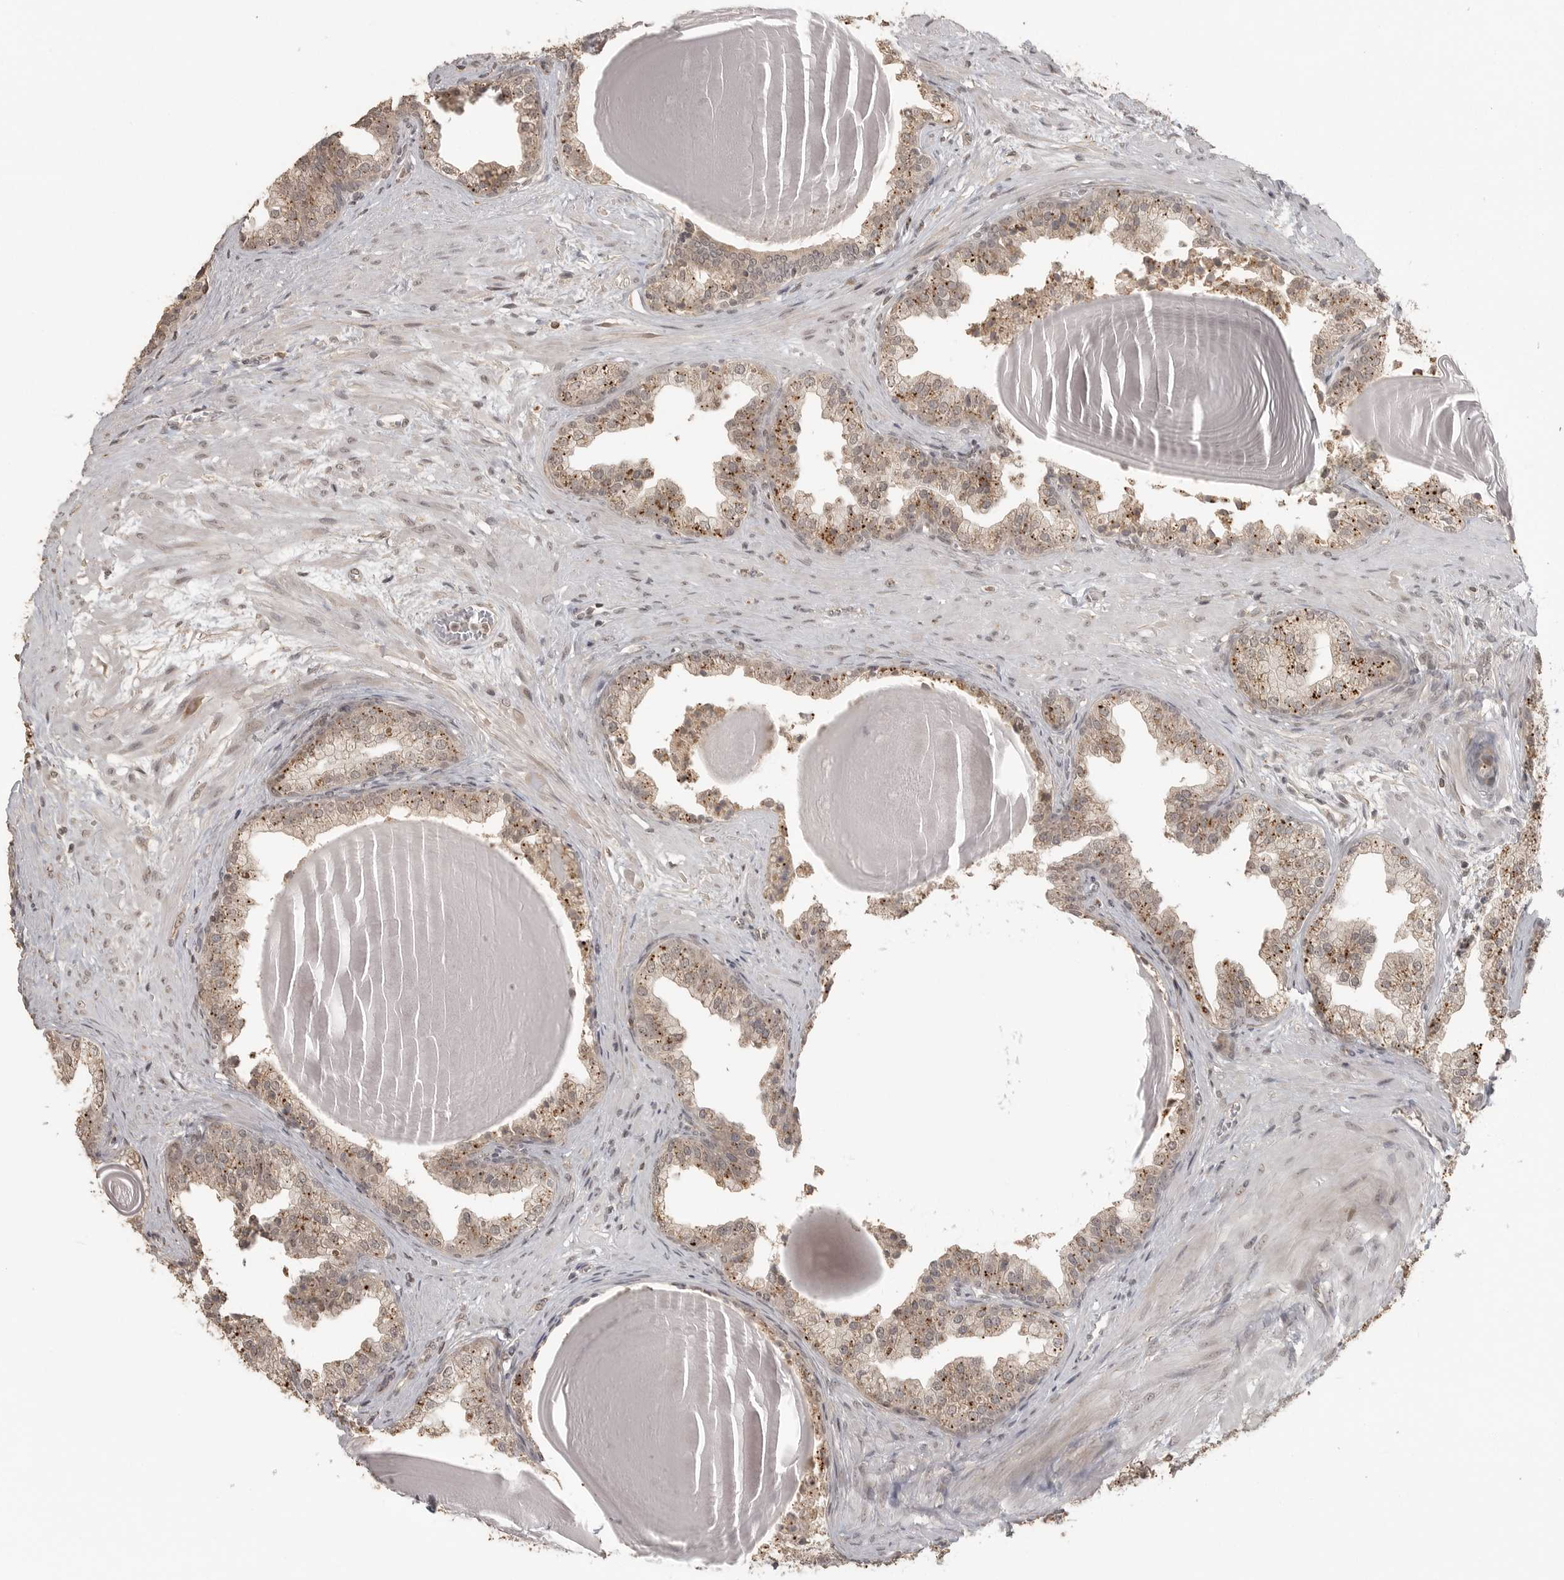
{"staining": {"intensity": "moderate", "quantity": ">75%", "location": "cytoplasmic/membranous"}, "tissue": "prostate", "cell_type": "Glandular cells", "image_type": "normal", "snomed": [{"axis": "morphology", "description": "Normal tissue, NOS"}, {"axis": "topography", "description": "Prostate"}], "caption": "Moderate cytoplasmic/membranous protein positivity is present in about >75% of glandular cells in prostate.", "gene": "SMG8", "patient": {"sex": "male", "age": 48}}